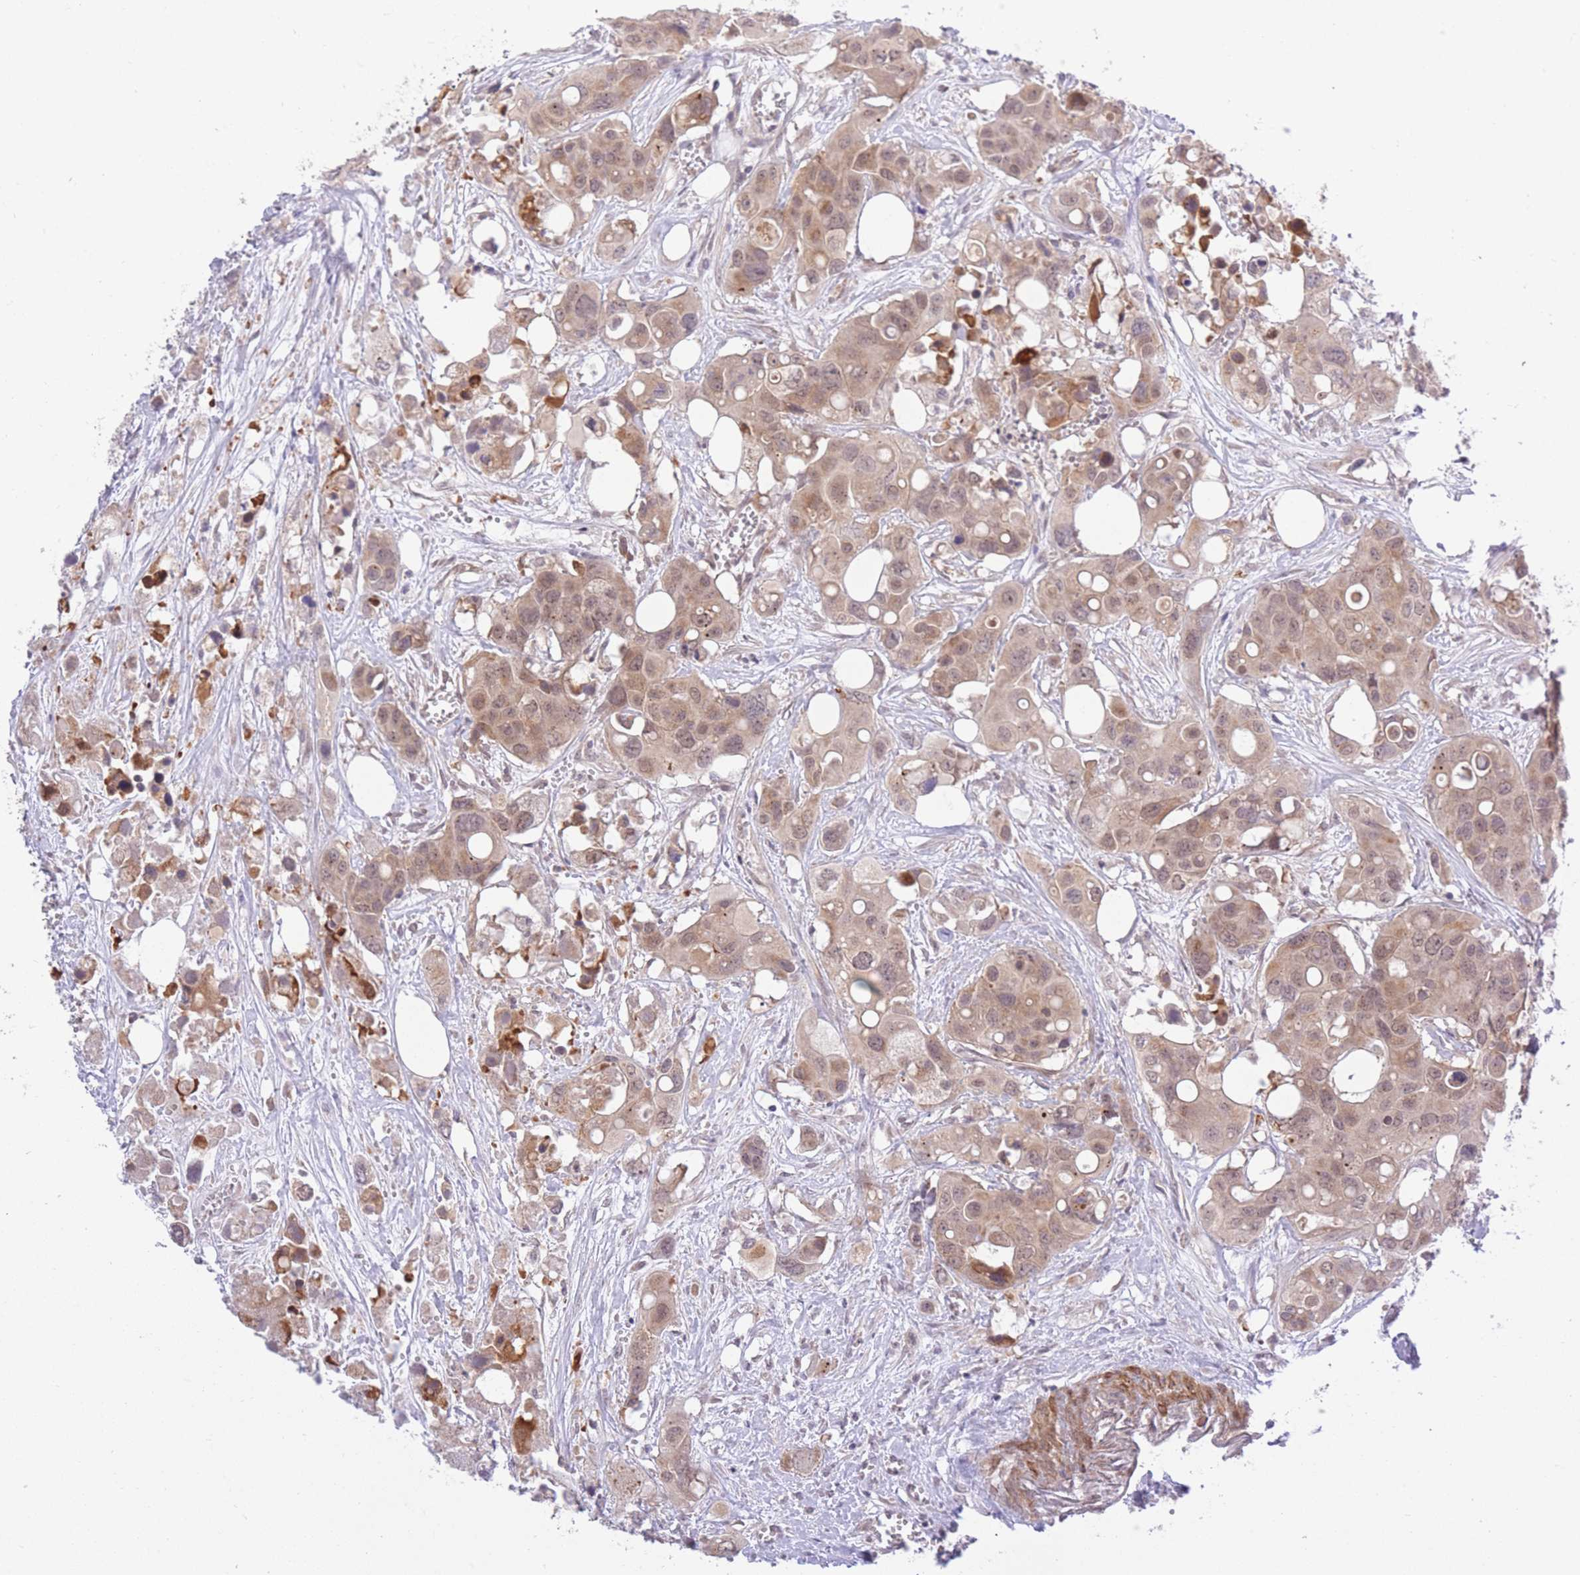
{"staining": {"intensity": "weak", "quantity": ">75%", "location": "cytoplasmic/membranous,nuclear"}, "tissue": "colorectal cancer", "cell_type": "Tumor cells", "image_type": "cancer", "snomed": [{"axis": "morphology", "description": "Adenocarcinoma, NOS"}, {"axis": "topography", "description": "Colon"}], "caption": "Immunohistochemical staining of colorectal cancer (adenocarcinoma) demonstrates low levels of weak cytoplasmic/membranous and nuclear staining in about >75% of tumor cells.", "gene": "ELOA2", "patient": {"sex": "male", "age": 77}}